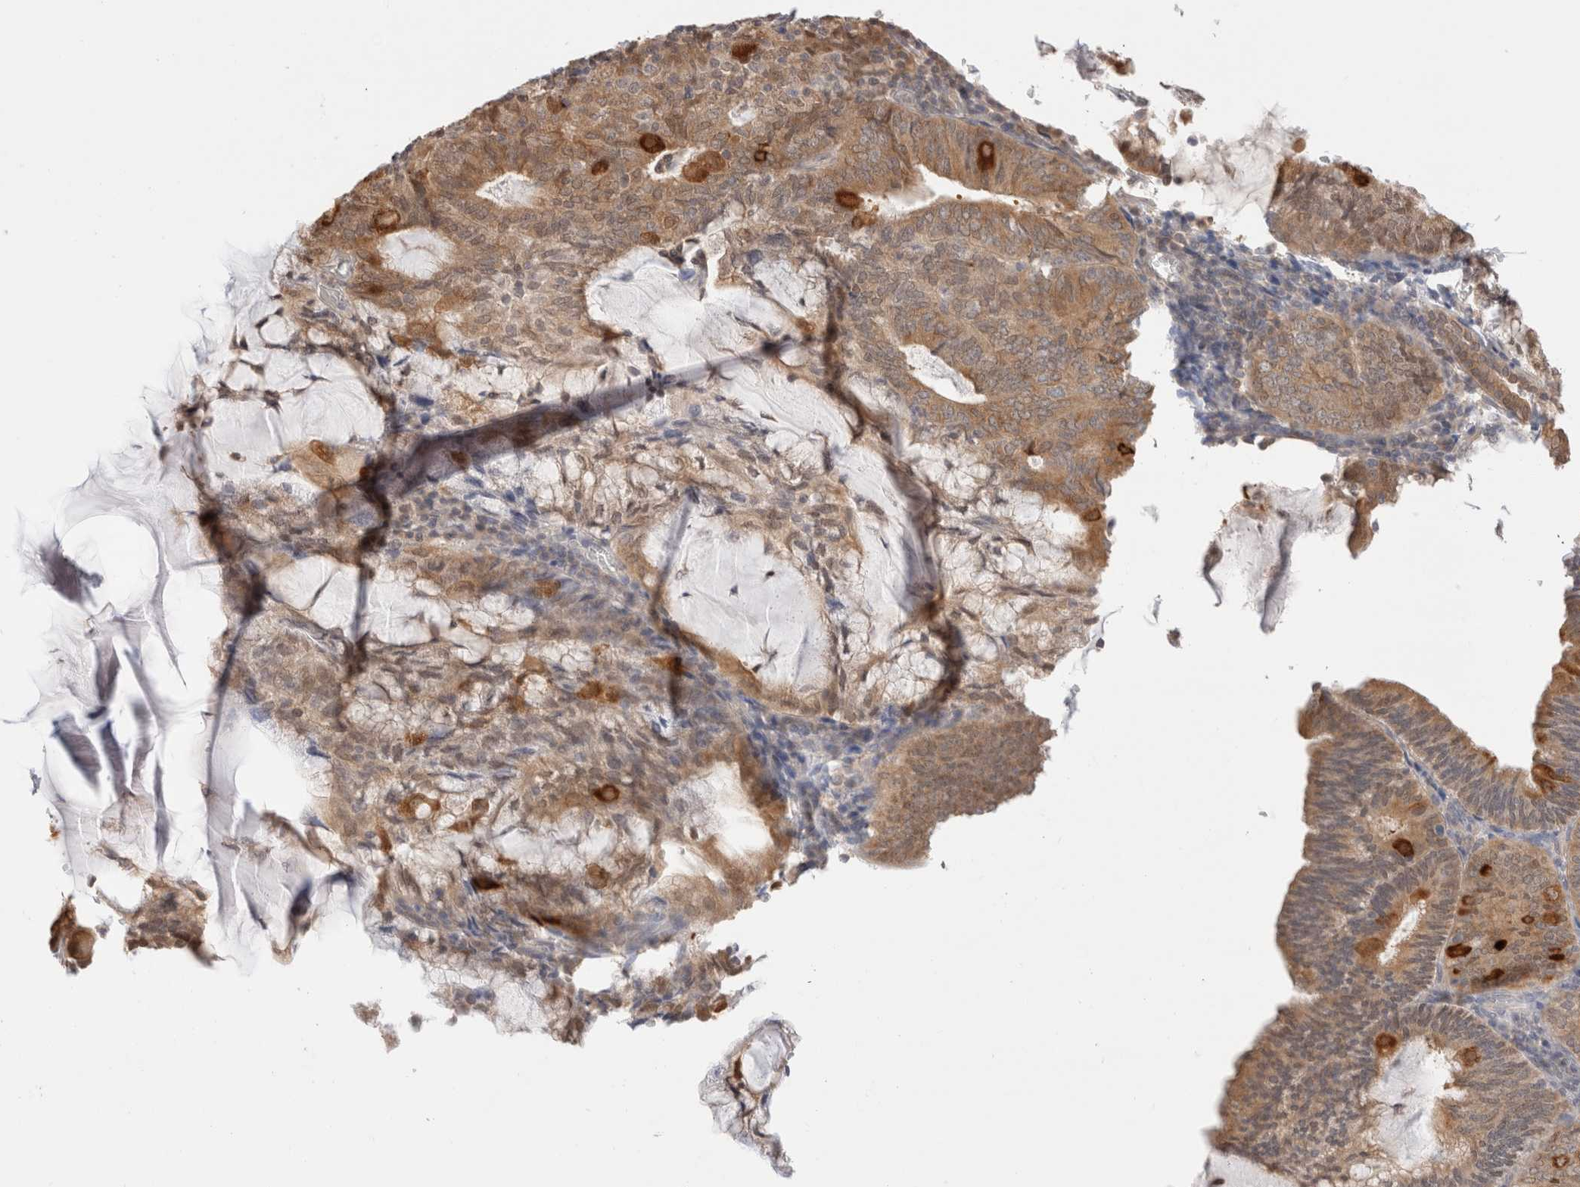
{"staining": {"intensity": "moderate", "quantity": ">75%", "location": "cytoplasmic/membranous"}, "tissue": "endometrial cancer", "cell_type": "Tumor cells", "image_type": "cancer", "snomed": [{"axis": "morphology", "description": "Adenocarcinoma, NOS"}, {"axis": "topography", "description": "Endometrium"}], "caption": "DAB (3,3'-diaminobenzidine) immunohistochemical staining of human endometrial adenocarcinoma demonstrates moderate cytoplasmic/membranous protein staining in about >75% of tumor cells. (Stains: DAB in brown, nuclei in blue, Microscopy: brightfield microscopy at high magnification).", "gene": "C17orf97", "patient": {"sex": "female", "age": 81}}